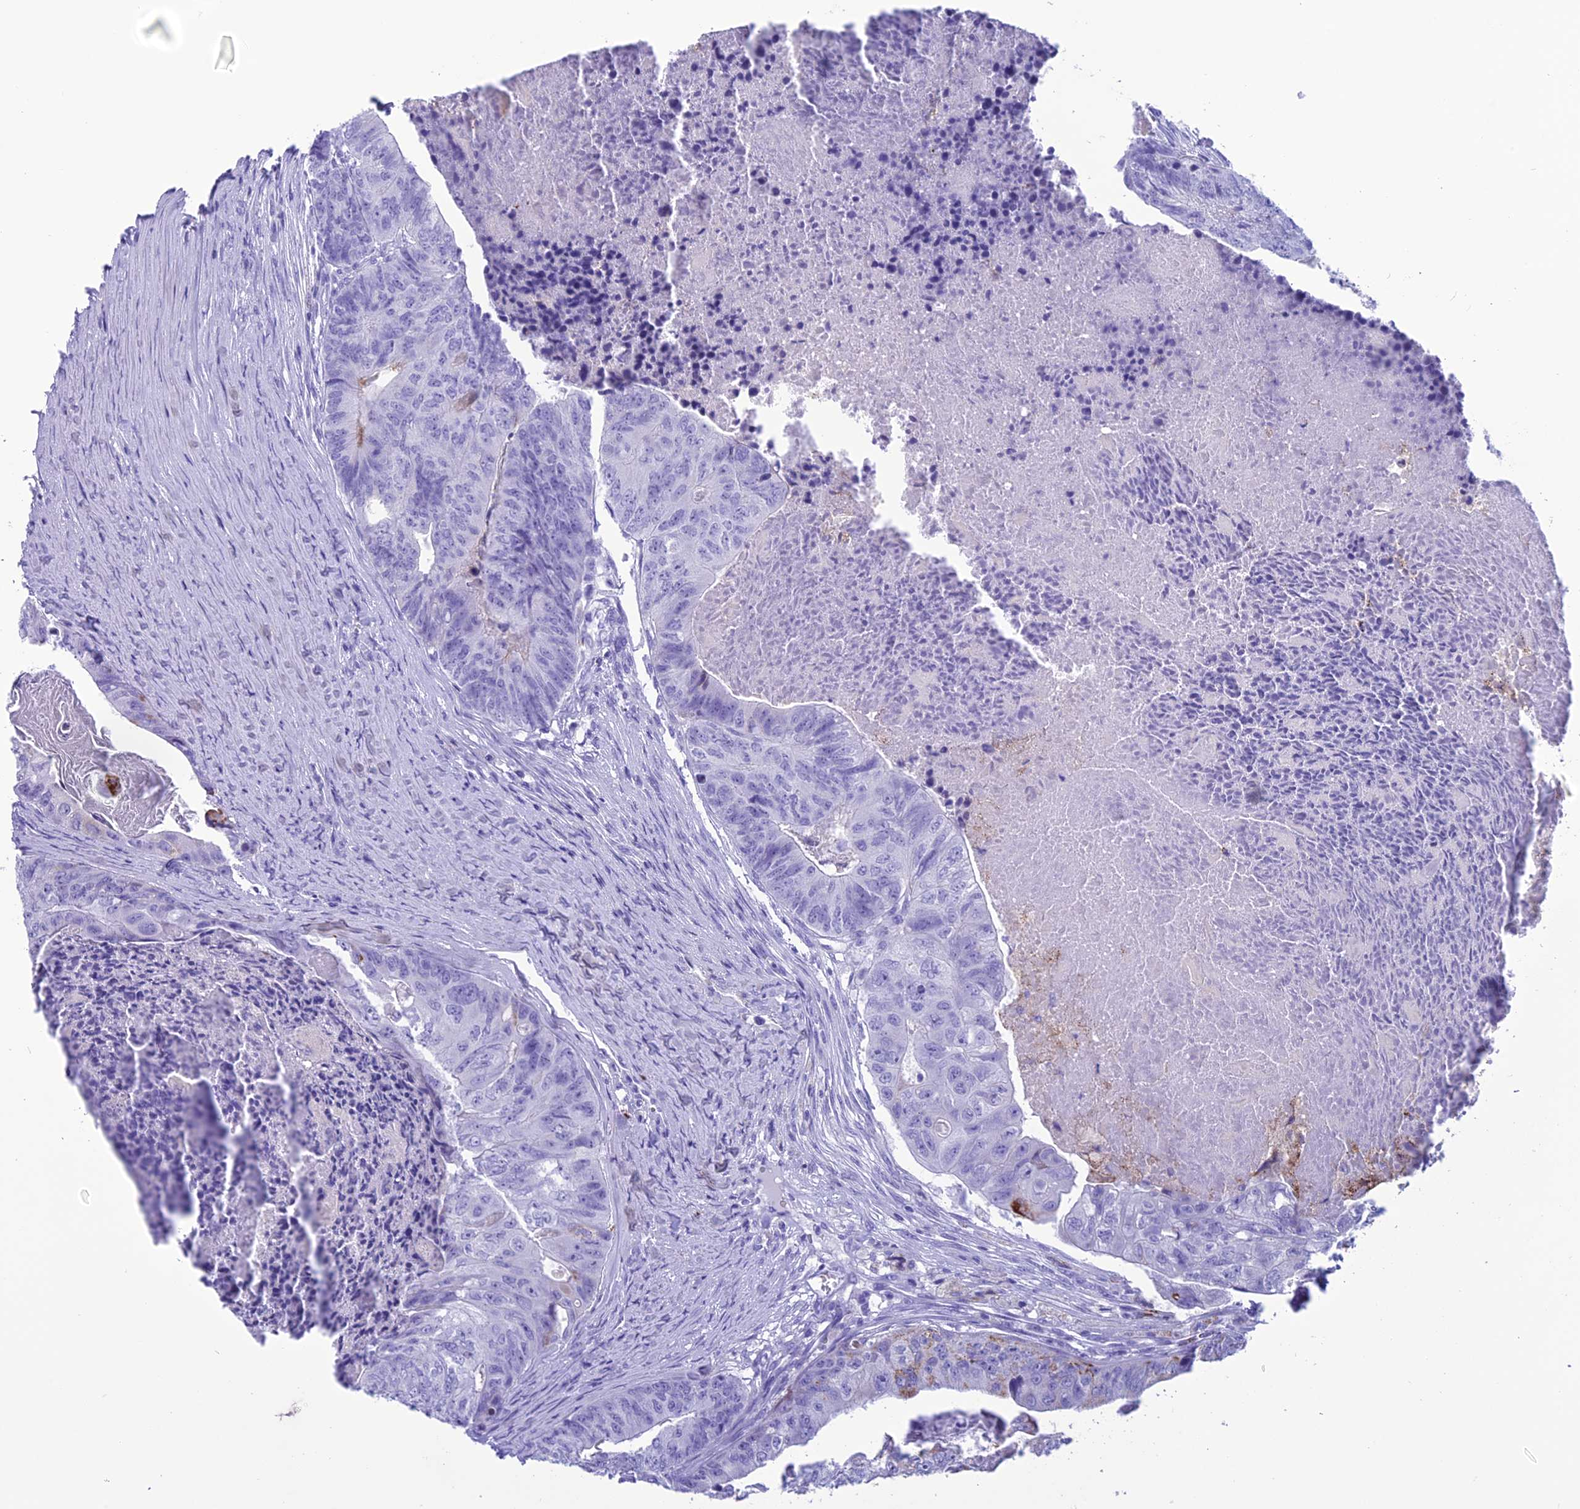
{"staining": {"intensity": "moderate", "quantity": "<25%", "location": "cytoplasmic/membranous"}, "tissue": "colorectal cancer", "cell_type": "Tumor cells", "image_type": "cancer", "snomed": [{"axis": "morphology", "description": "Adenocarcinoma, NOS"}, {"axis": "topography", "description": "Colon"}], "caption": "Immunohistochemistry micrograph of neoplastic tissue: adenocarcinoma (colorectal) stained using IHC reveals low levels of moderate protein expression localized specifically in the cytoplasmic/membranous of tumor cells, appearing as a cytoplasmic/membranous brown color.", "gene": "TRAM1L1", "patient": {"sex": "female", "age": 67}}